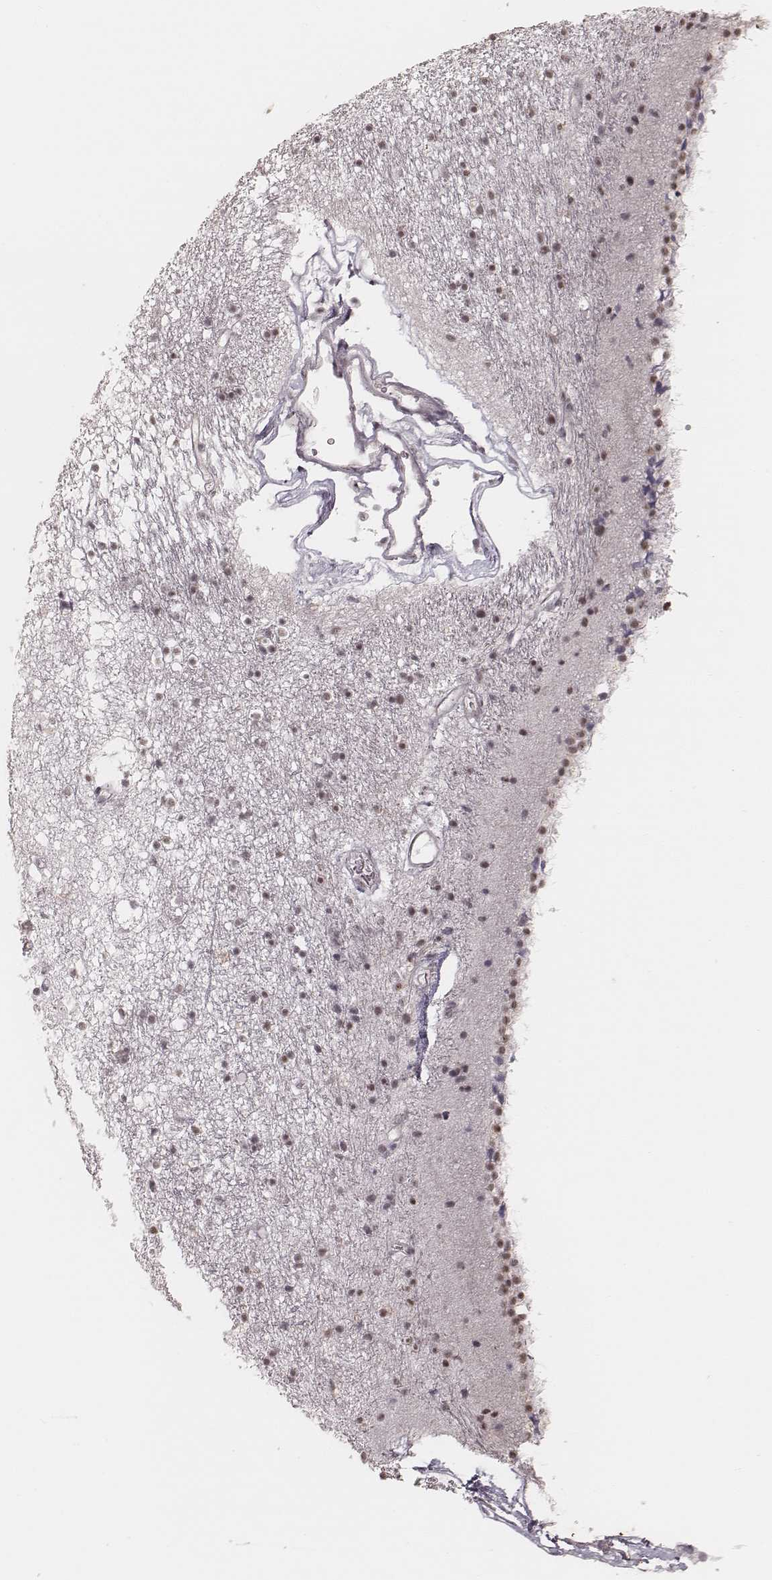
{"staining": {"intensity": "moderate", "quantity": "25%-75%", "location": "nuclear"}, "tissue": "caudate", "cell_type": "Glial cells", "image_type": "normal", "snomed": [{"axis": "morphology", "description": "Normal tissue, NOS"}, {"axis": "topography", "description": "Lateral ventricle wall"}], "caption": "Protein analysis of benign caudate demonstrates moderate nuclear expression in approximately 25%-75% of glial cells. The protein is shown in brown color, while the nuclei are stained blue.", "gene": "KITLG", "patient": {"sex": "female", "age": 71}}